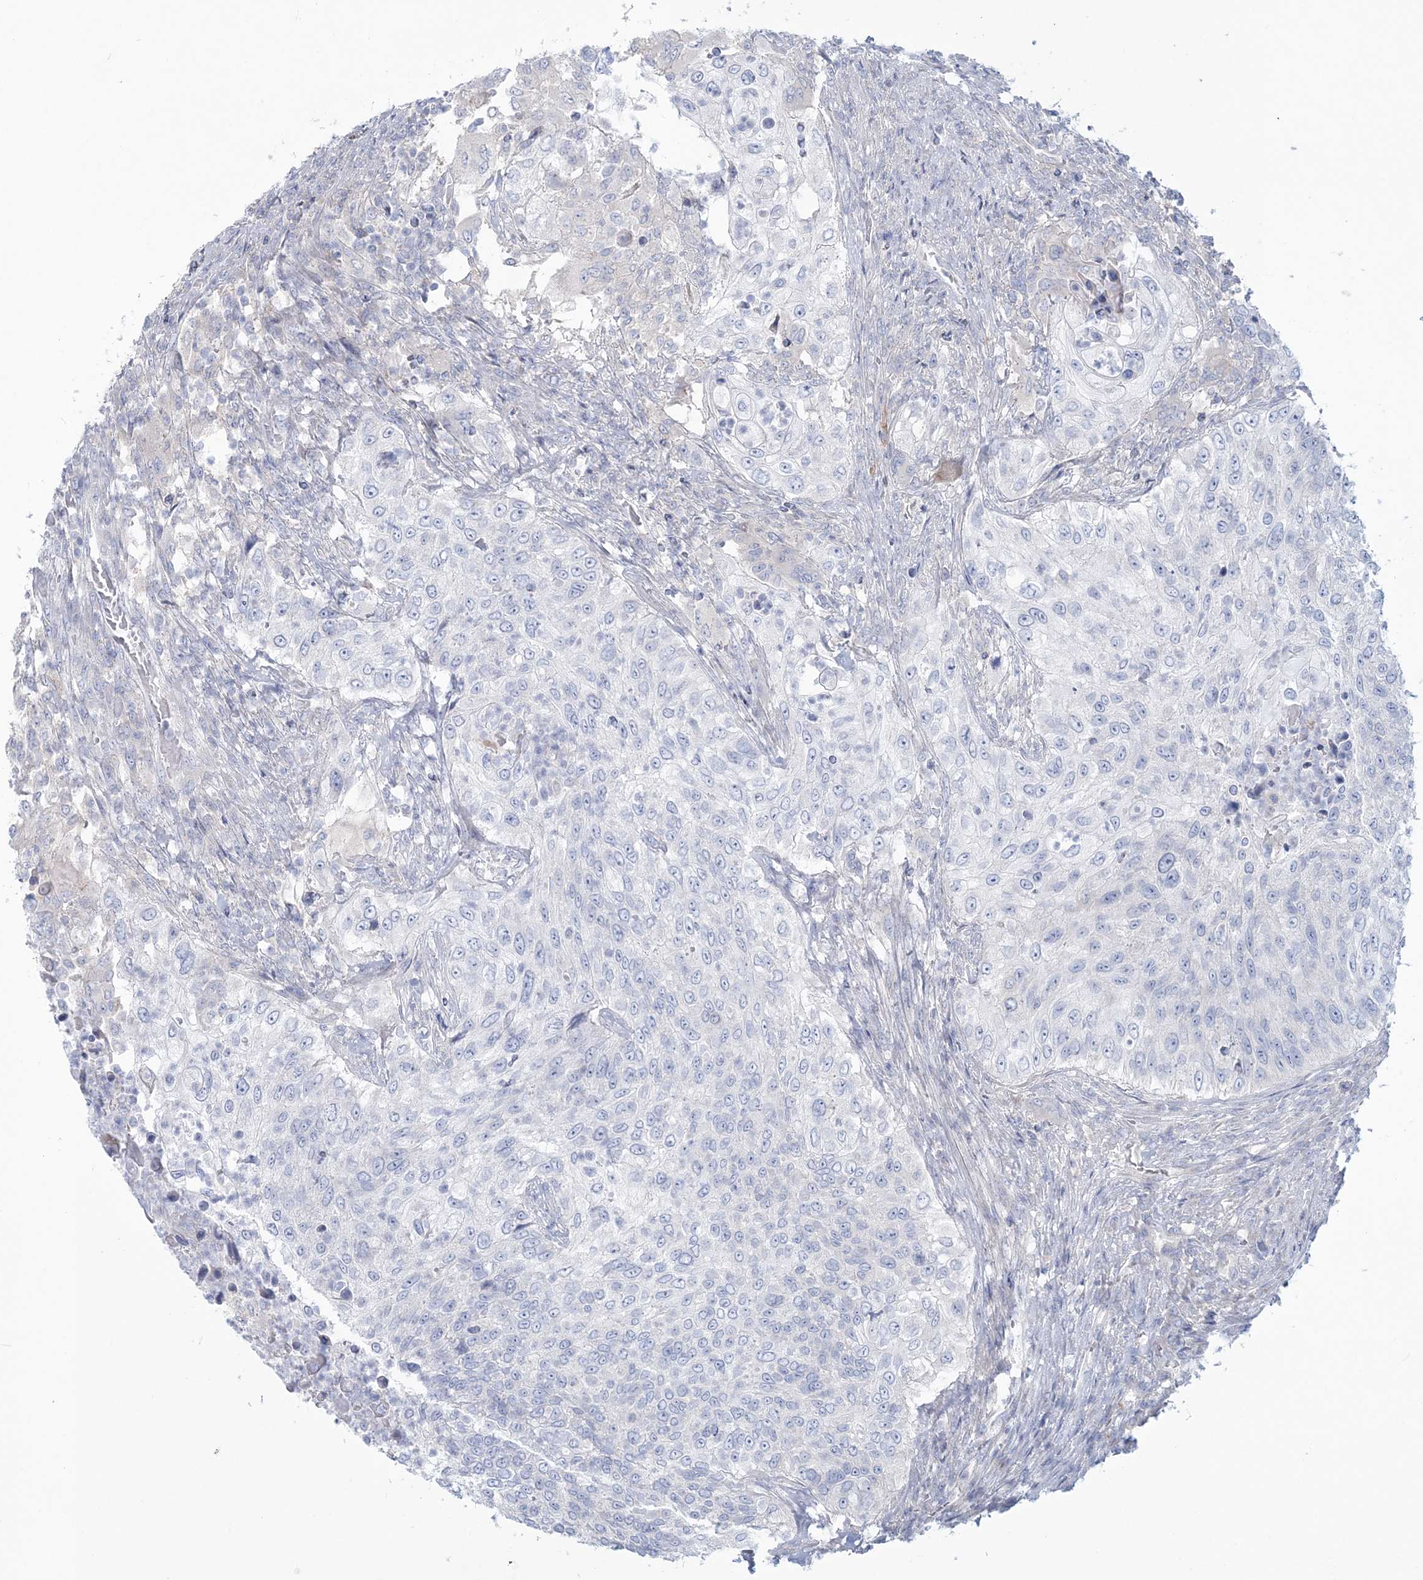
{"staining": {"intensity": "negative", "quantity": "none", "location": "none"}, "tissue": "urothelial cancer", "cell_type": "Tumor cells", "image_type": "cancer", "snomed": [{"axis": "morphology", "description": "Urothelial carcinoma, High grade"}, {"axis": "topography", "description": "Urinary bladder"}], "caption": "DAB (3,3'-diaminobenzidine) immunohistochemical staining of human urothelial cancer demonstrates no significant expression in tumor cells.", "gene": "ADGB", "patient": {"sex": "female", "age": 60}}